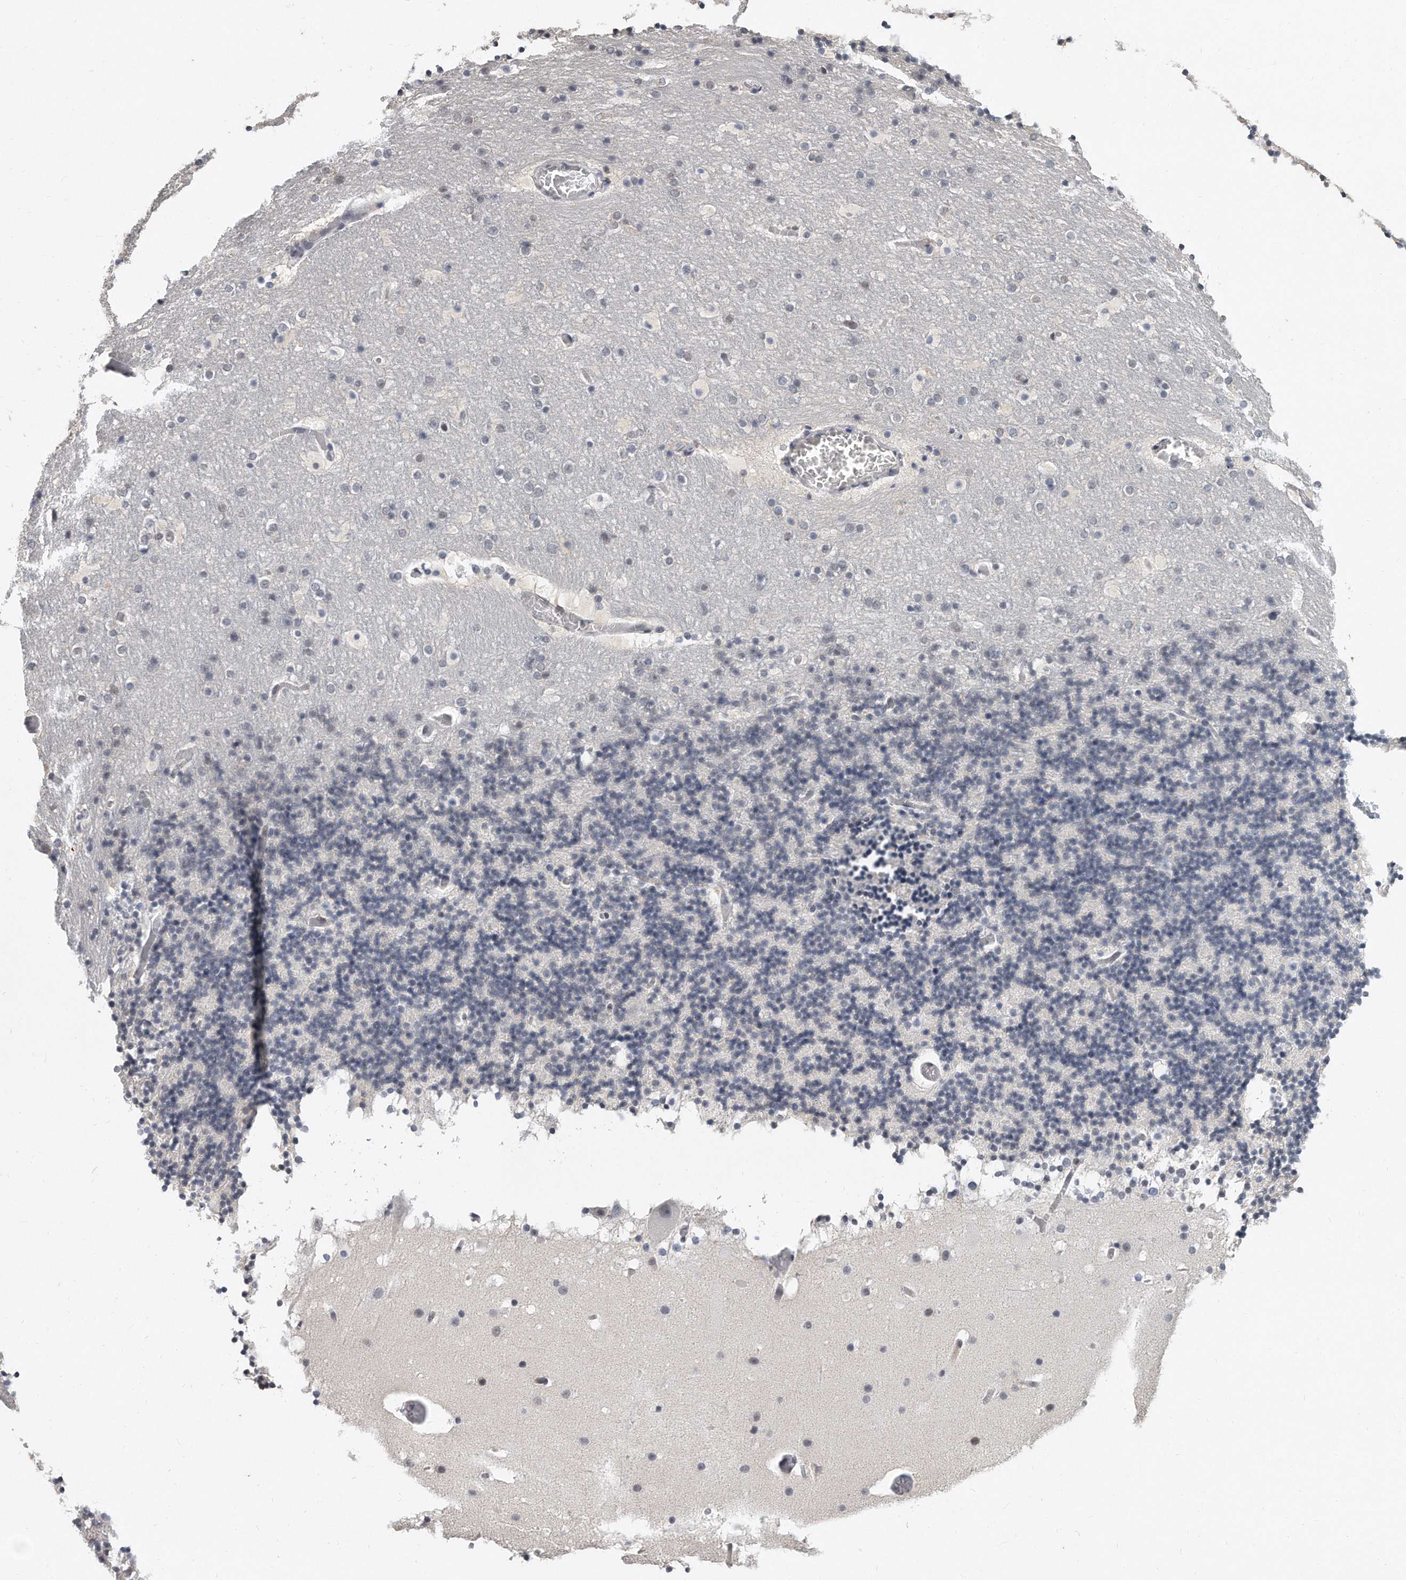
{"staining": {"intensity": "weak", "quantity": "<25%", "location": "nuclear"}, "tissue": "cerebellum", "cell_type": "Cells in granular layer", "image_type": "normal", "snomed": [{"axis": "morphology", "description": "Normal tissue, NOS"}, {"axis": "topography", "description": "Cerebellum"}], "caption": "The immunohistochemistry (IHC) photomicrograph has no significant expression in cells in granular layer of cerebellum. Nuclei are stained in blue.", "gene": "CTBP2", "patient": {"sex": "male", "age": 57}}